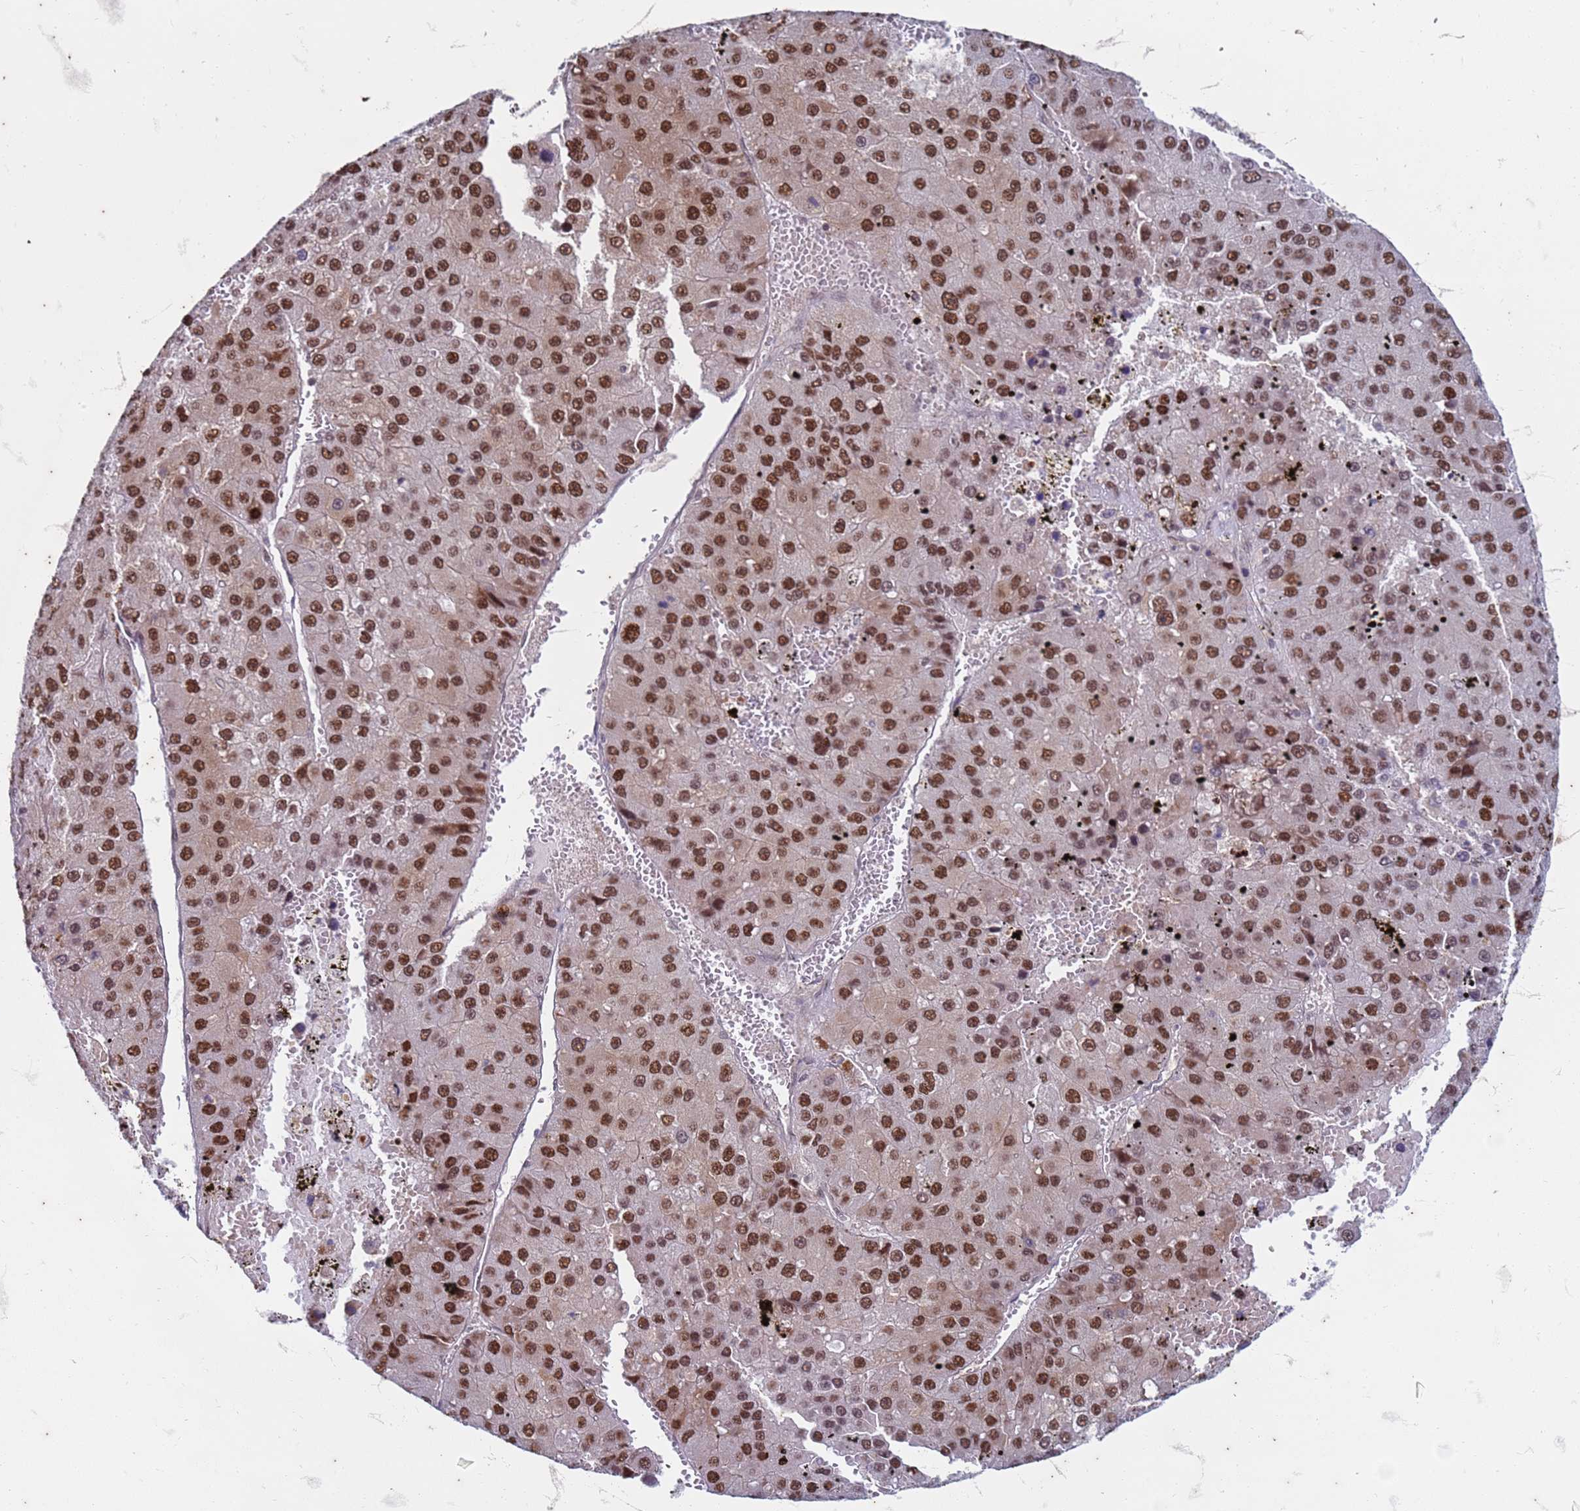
{"staining": {"intensity": "strong", "quantity": ">75%", "location": "nuclear"}, "tissue": "liver cancer", "cell_type": "Tumor cells", "image_type": "cancer", "snomed": [{"axis": "morphology", "description": "Carcinoma, Hepatocellular, NOS"}, {"axis": "topography", "description": "Liver"}], "caption": "Liver cancer stained for a protein reveals strong nuclear positivity in tumor cells. Using DAB (brown) and hematoxylin (blue) stains, captured at high magnification using brightfield microscopy.", "gene": "TRMT6", "patient": {"sex": "female", "age": 73}}